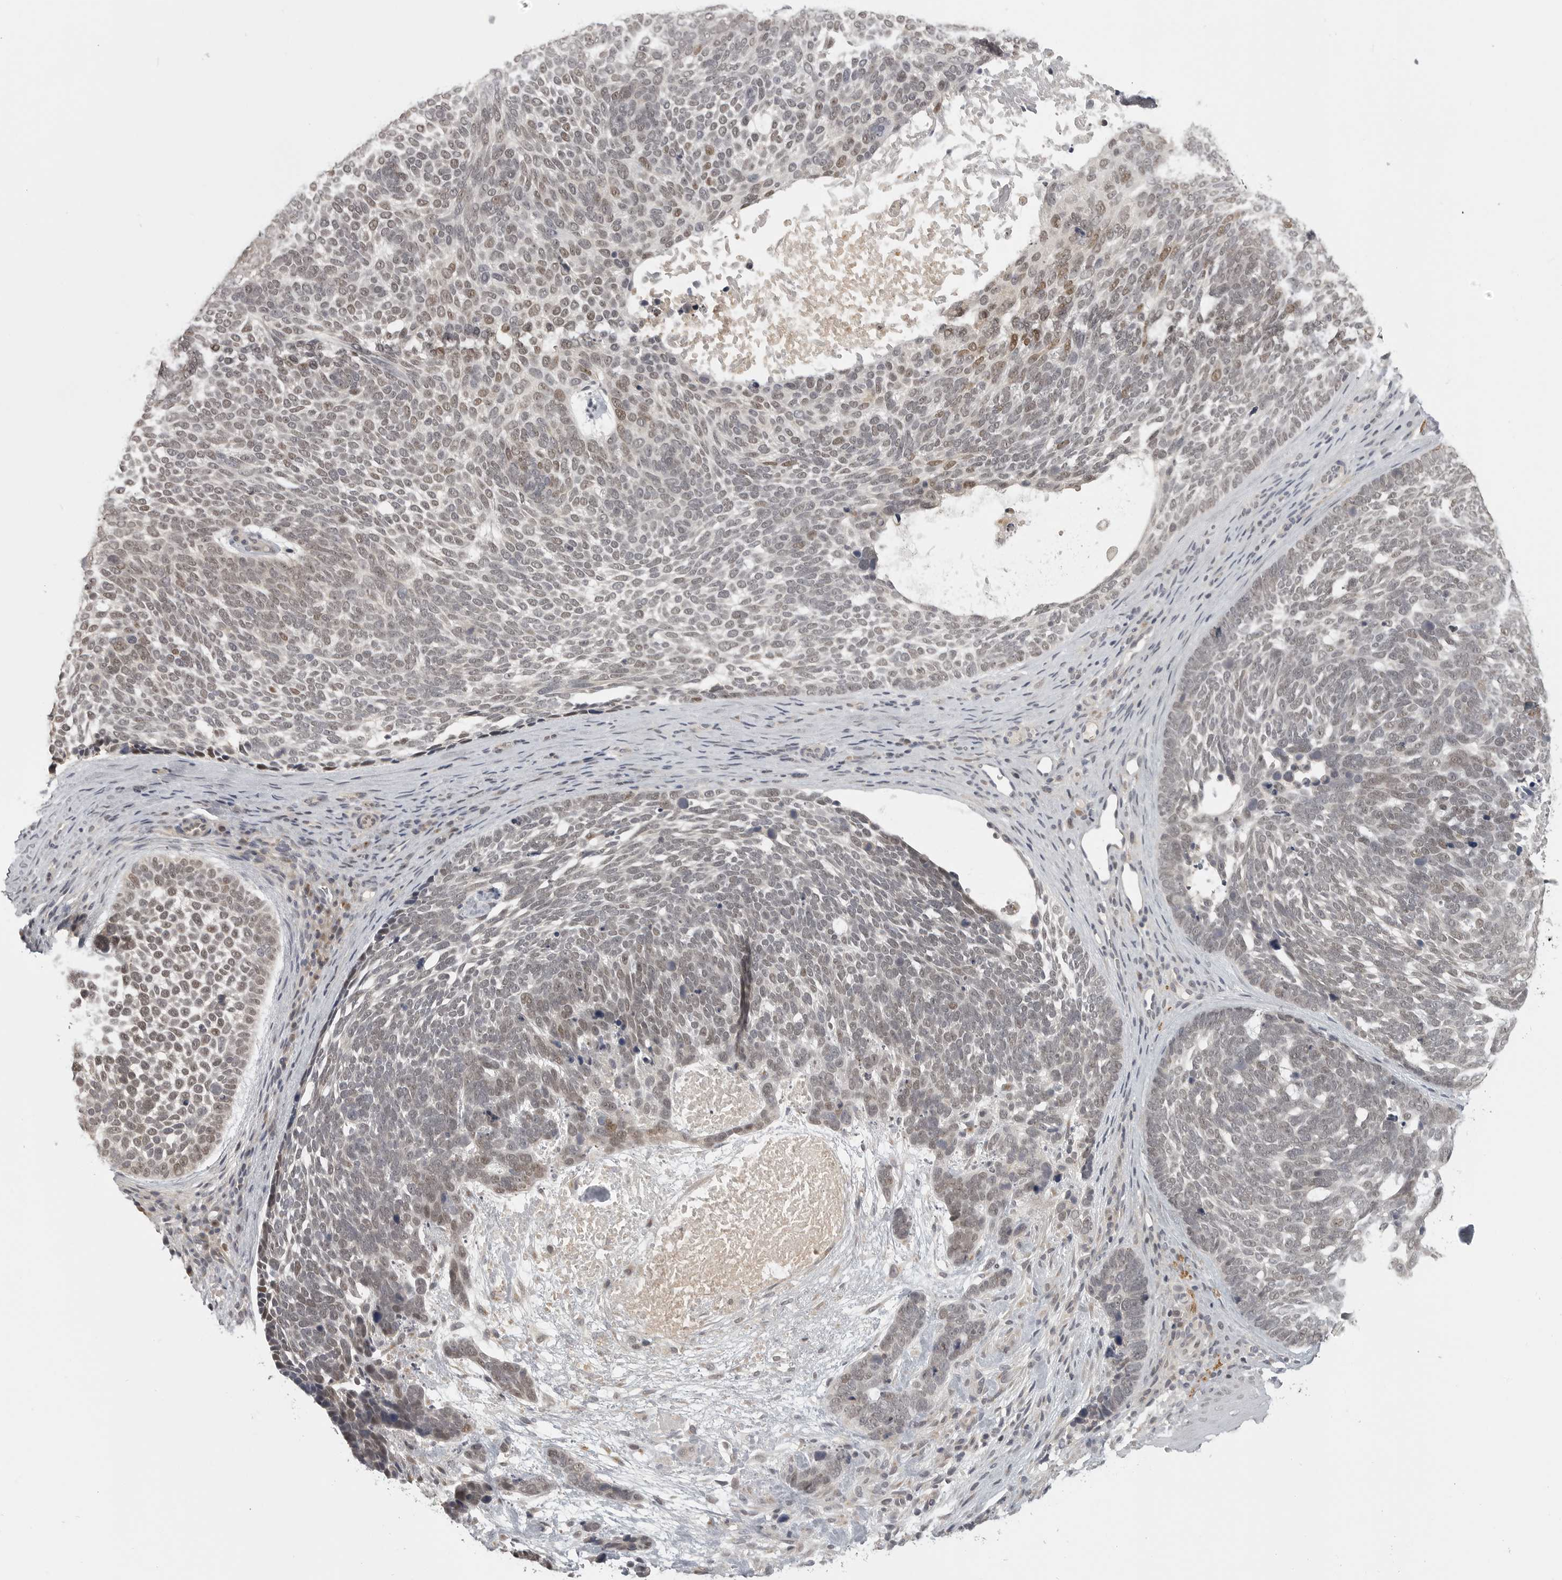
{"staining": {"intensity": "moderate", "quantity": "<25%", "location": "nuclear"}, "tissue": "skin cancer", "cell_type": "Tumor cells", "image_type": "cancer", "snomed": [{"axis": "morphology", "description": "Basal cell carcinoma"}, {"axis": "topography", "description": "Skin"}], "caption": "Protein expression analysis of basal cell carcinoma (skin) shows moderate nuclear positivity in about <25% of tumor cells.", "gene": "UROD", "patient": {"sex": "female", "age": 85}}